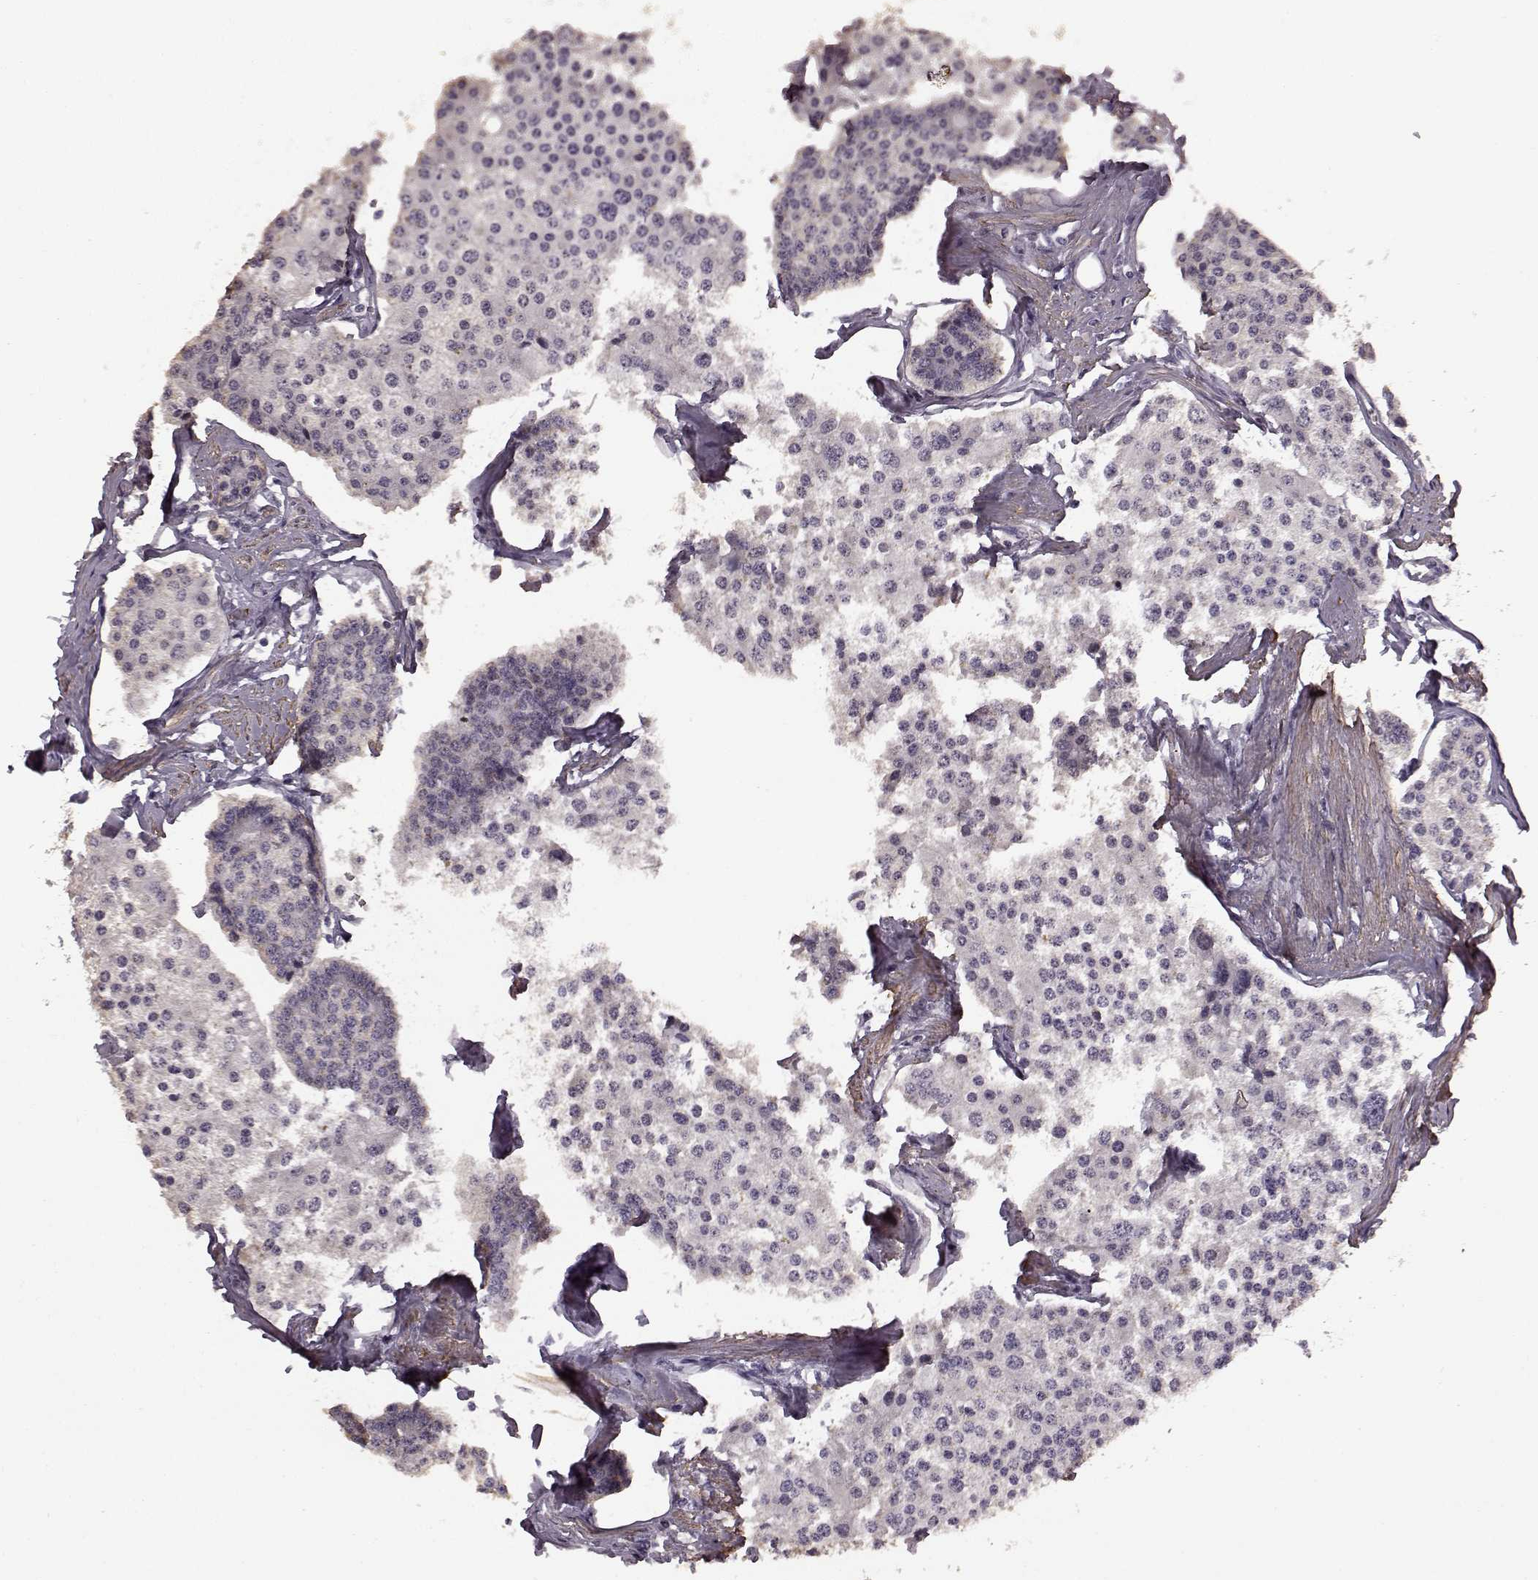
{"staining": {"intensity": "negative", "quantity": "none", "location": "none"}, "tissue": "carcinoid", "cell_type": "Tumor cells", "image_type": "cancer", "snomed": [{"axis": "morphology", "description": "Carcinoid, malignant, NOS"}, {"axis": "topography", "description": "Small intestine"}], "caption": "DAB immunohistochemical staining of human carcinoid (malignant) exhibits no significant staining in tumor cells. (Stains: DAB (3,3'-diaminobenzidine) immunohistochemistry with hematoxylin counter stain, Microscopy: brightfield microscopy at high magnification).", "gene": "SLCO3A1", "patient": {"sex": "female", "age": 65}}